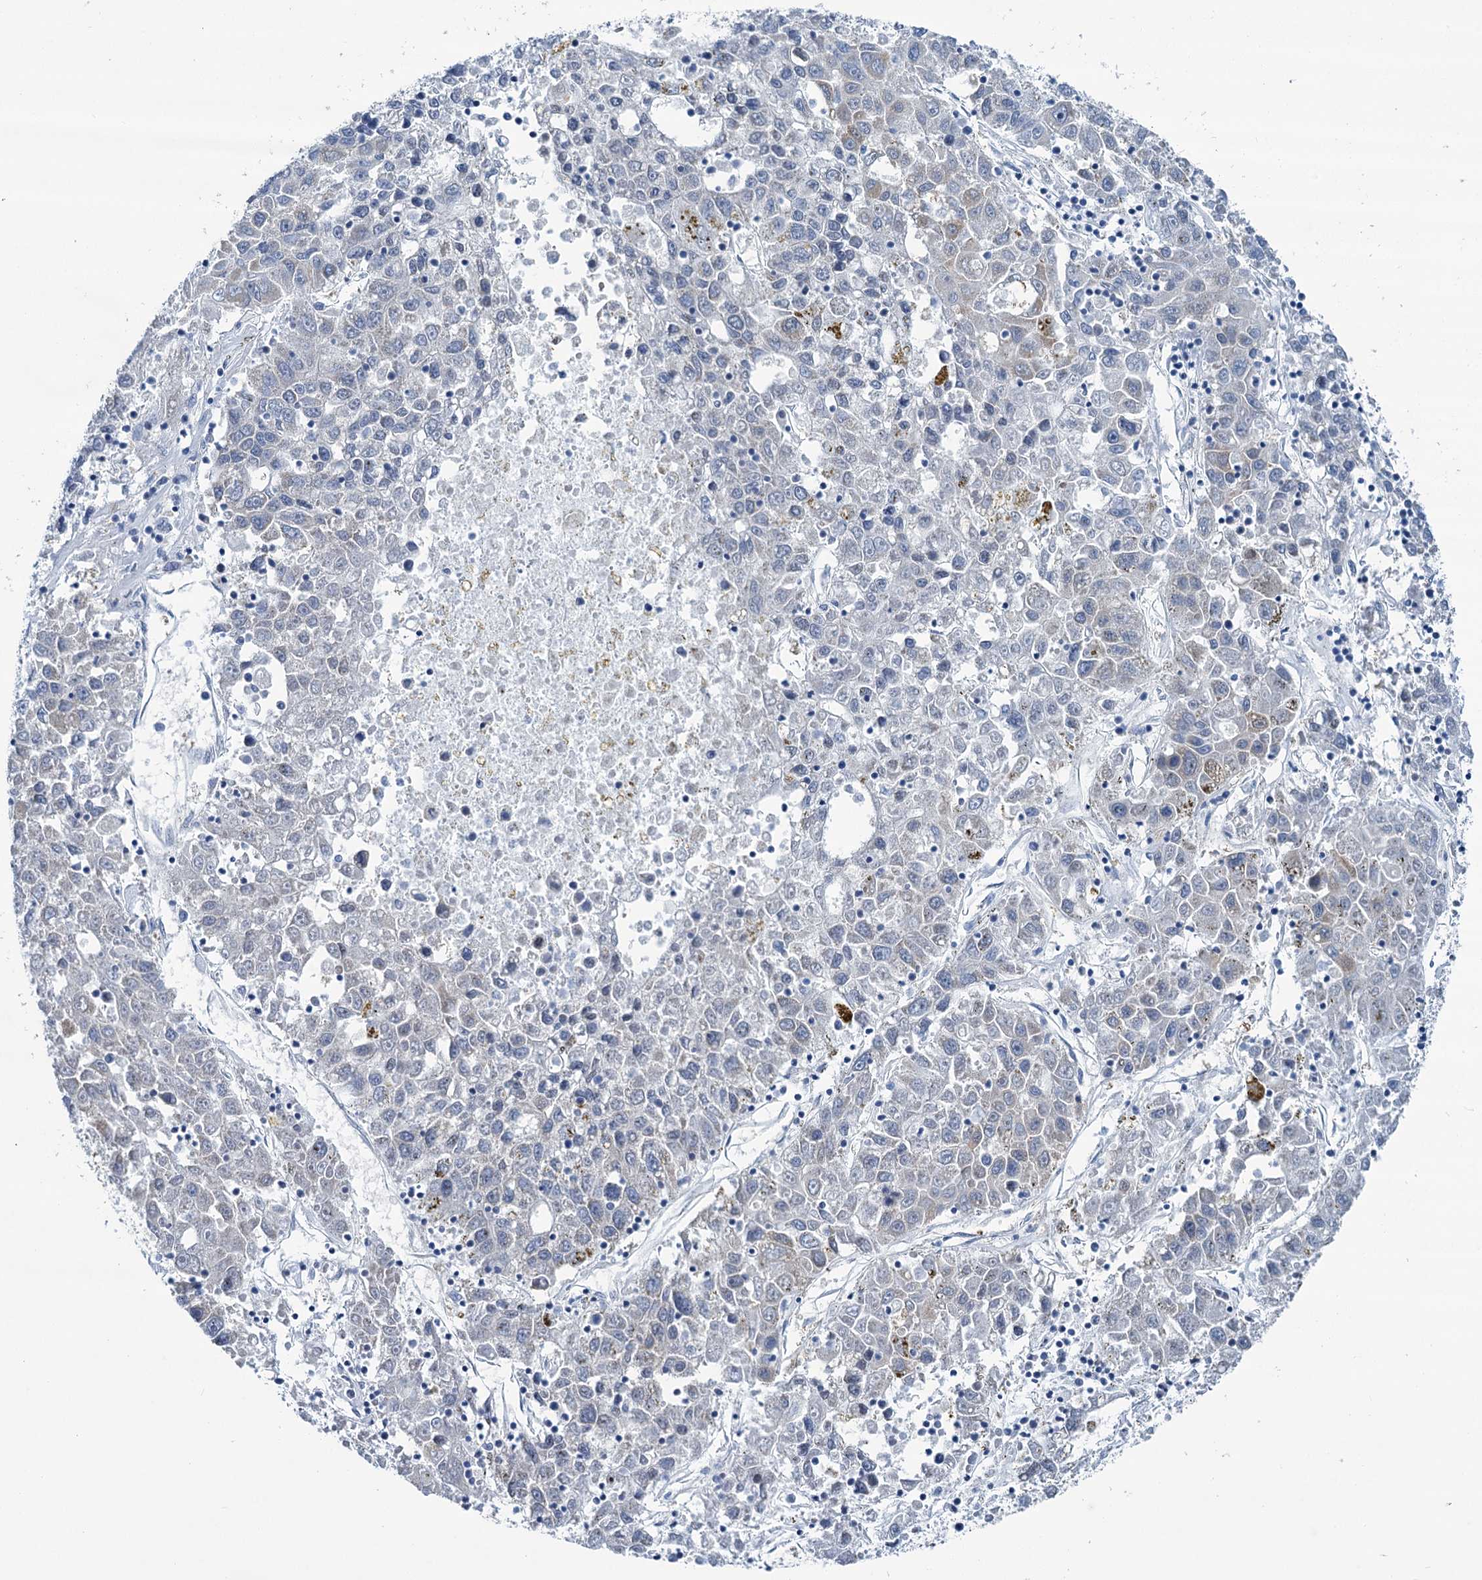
{"staining": {"intensity": "negative", "quantity": "none", "location": "none"}, "tissue": "liver cancer", "cell_type": "Tumor cells", "image_type": "cancer", "snomed": [{"axis": "morphology", "description": "Carcinoma, Hepatocellular, NOS"}, {"axis": "topography", "description": "Liver"}], "caption": "Immunohistochemical staining of liver cancer exhibits no significant expression in tumor cells.", "gene": "SREK1", "patient": {"sex": "male", "age": 49}}